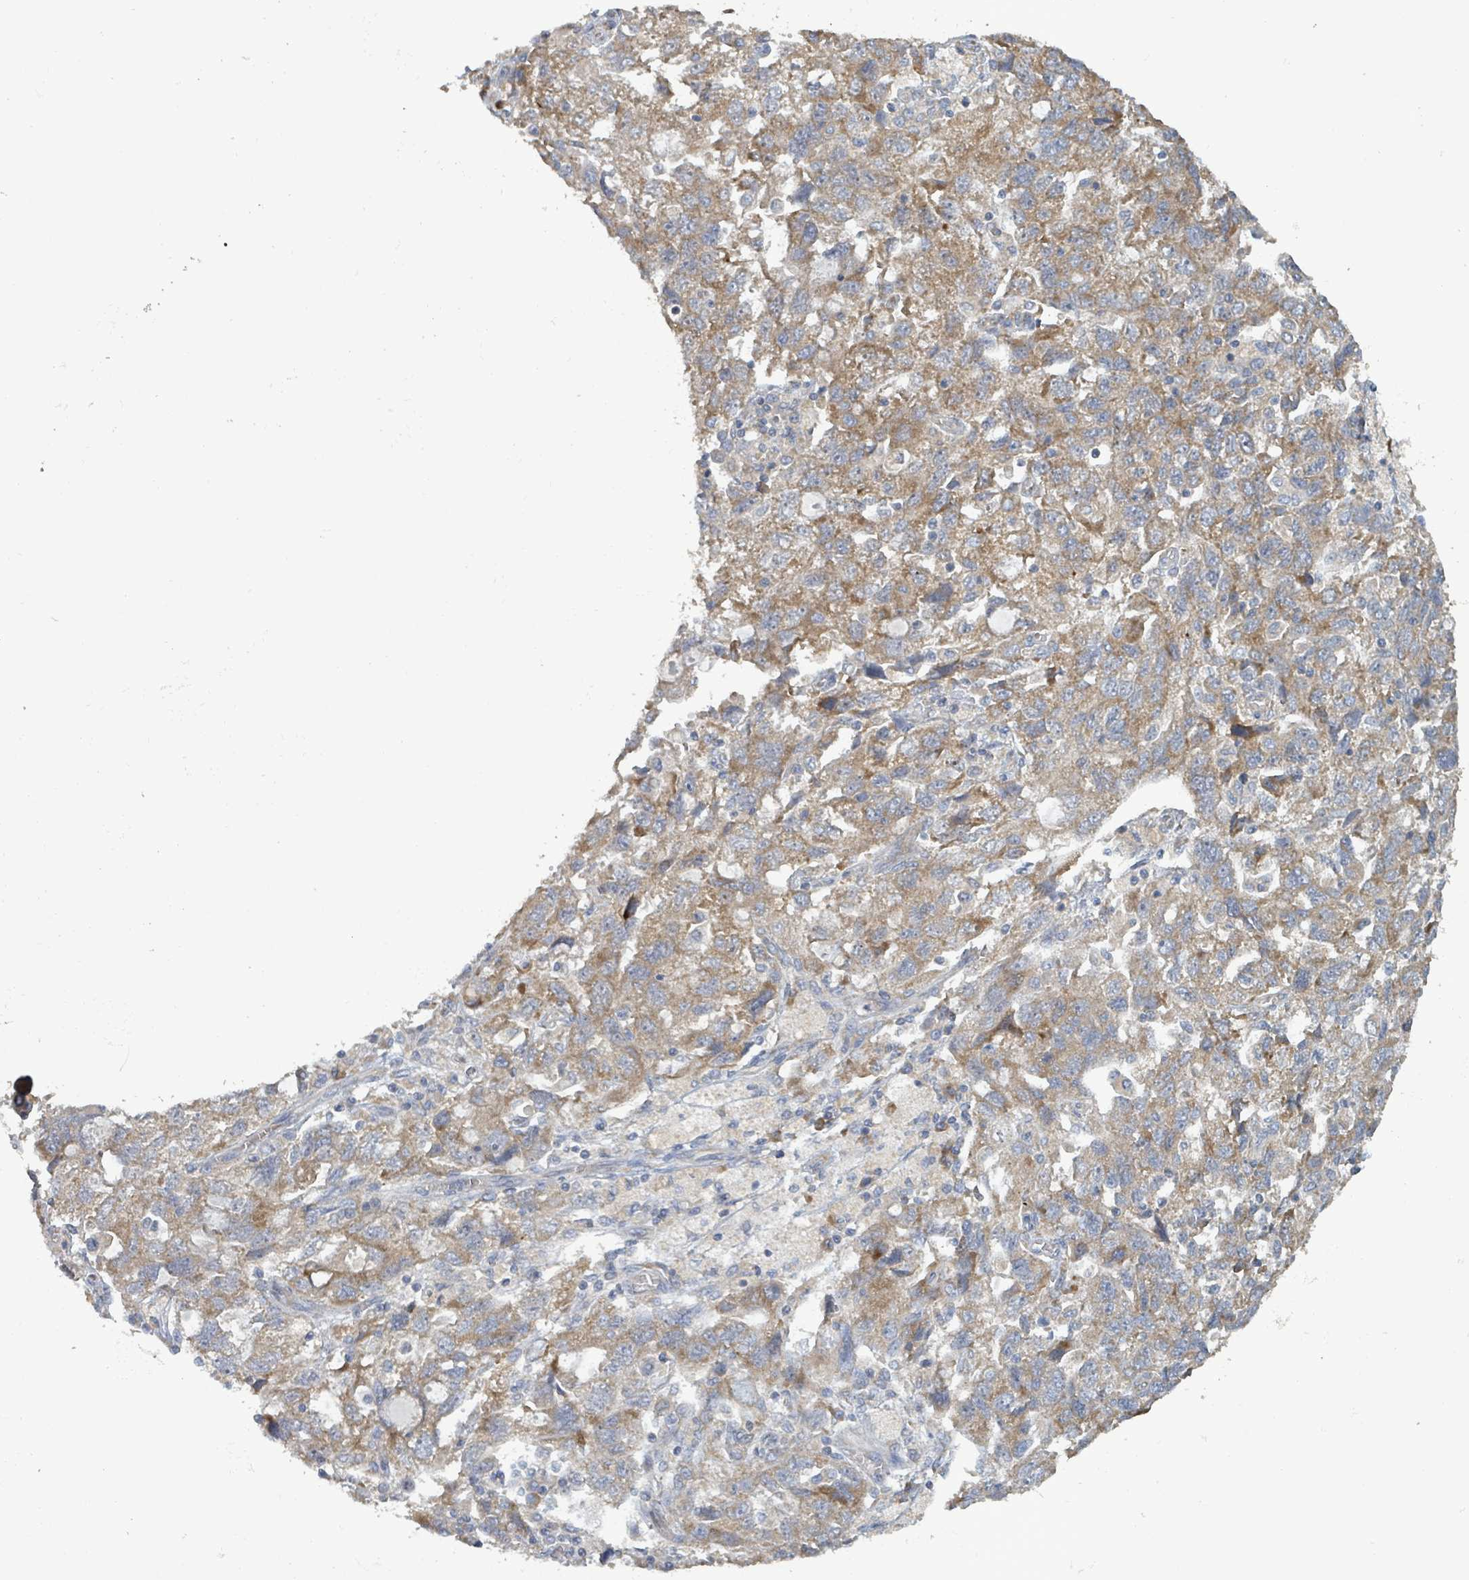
{"staining": {"intensity": "moderate", "quantity": ">75%", "location": "cytoplasmic/membranous"}, "tissue": "ovarian cancer", "cell_type": "Tumor cells", "image_type": "cancer", "snomed": [{"axis": "morphology", "description": "Carcinoma, NOS"}, {"axis": "morphology", "description": "Cystadenocarcinoma, serous, NOS"}, {"axis": "topography", "description": "Ovary"}], "caption": "Ovarian carcinoma stained for a protein shows moderate cytoplasmic/membranous positivity in tumor cells.", "gene": "RPL32", "patient": {"sex": "female", "age": 69}}